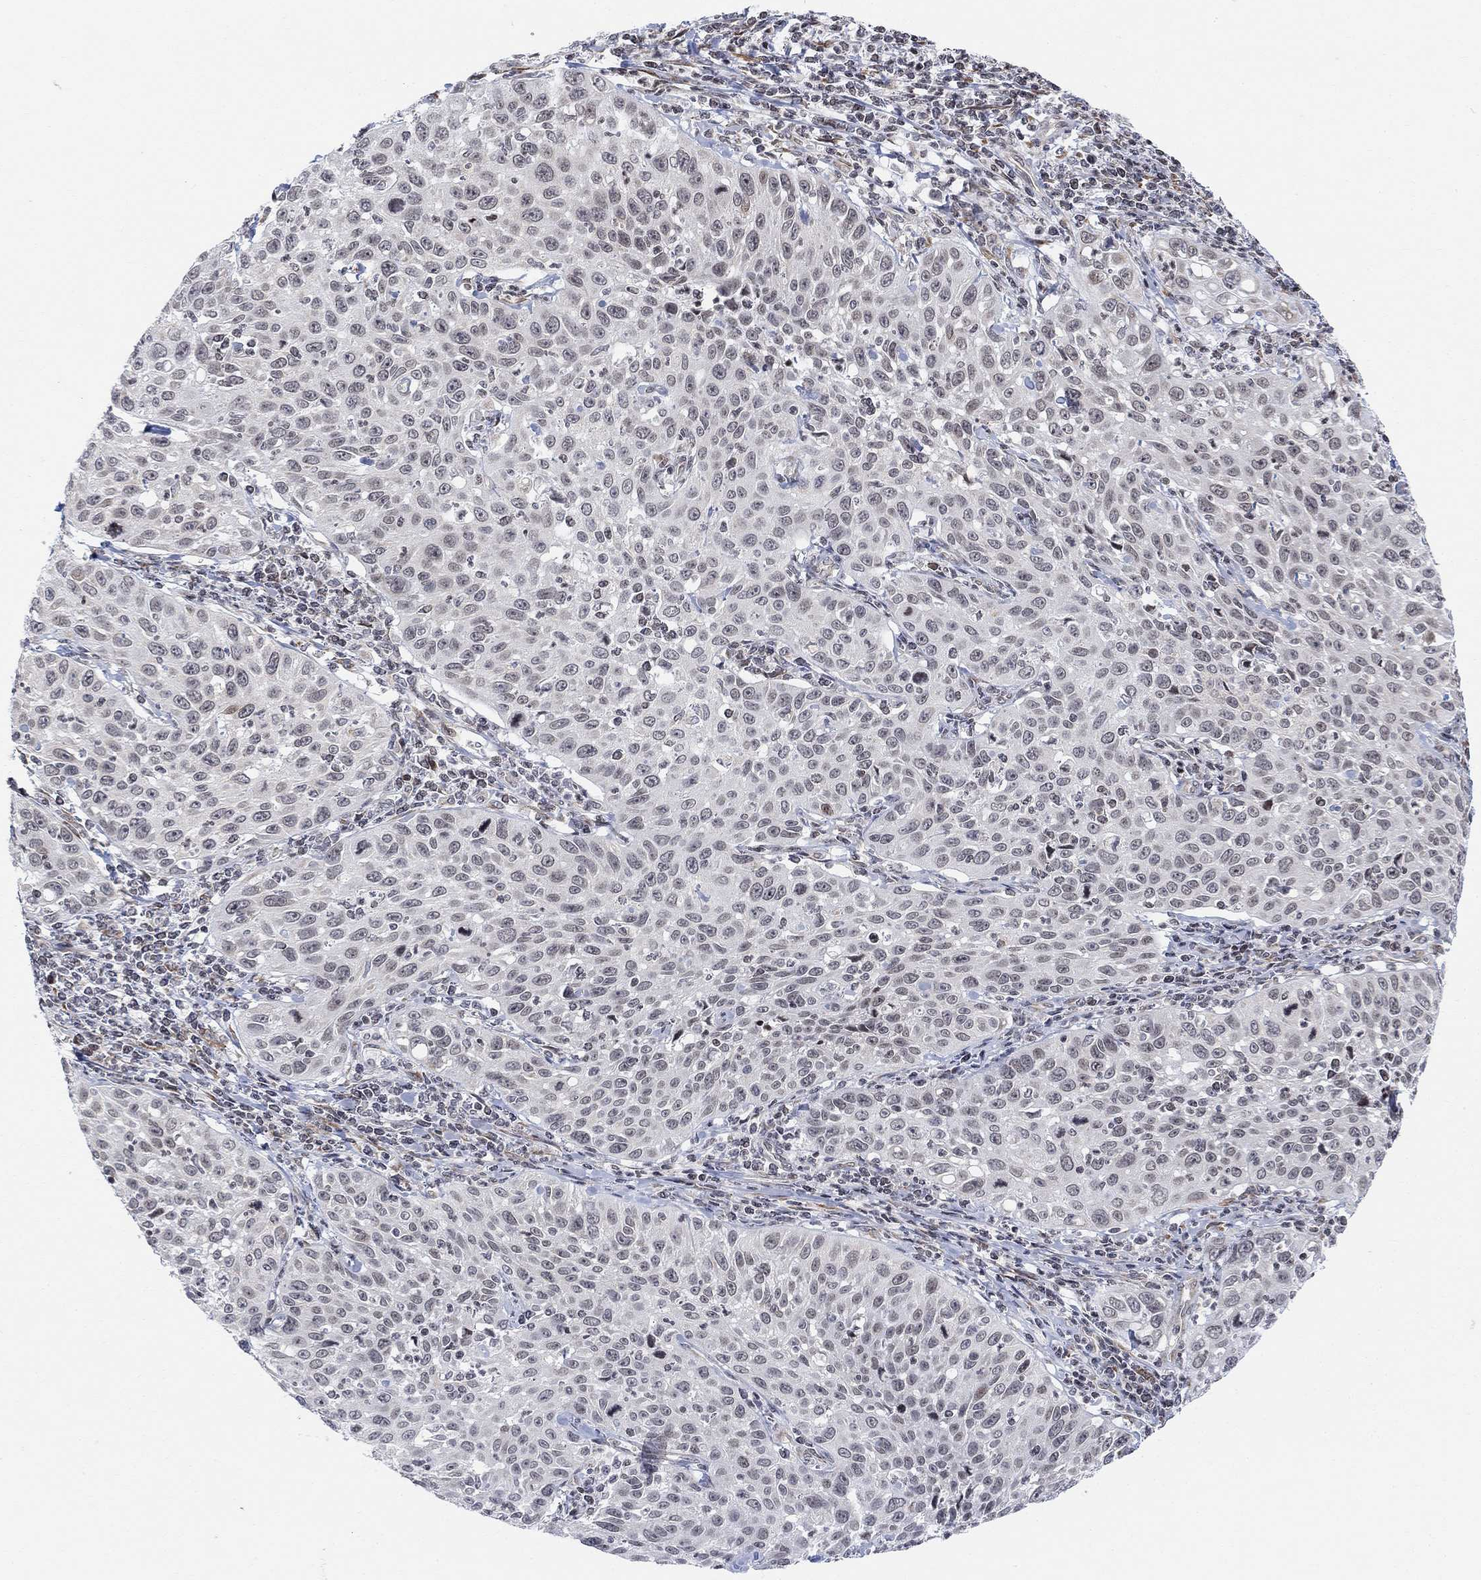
{"staining": {"intensity": "negative", "quantity": "none", "location": "none"}, "tissue": "cervical cancer", "cell_type": "Tumor cells", "image_type": "cancer", "snomed": [{"axis": "morphology", "description": "Squamous cell carcinoma, NOS"}, {"axis": "topography", "description": "Cervix"}], "caption": "Micrograph shows no protein staining in tumor cells of squamous cell carcinoma (cervical) tissue. (DAB IHC visualized using brightfield microscopy, high magnification).", "gene": "ABHD14A", "patient": {"sex": "female", "age": 26}}